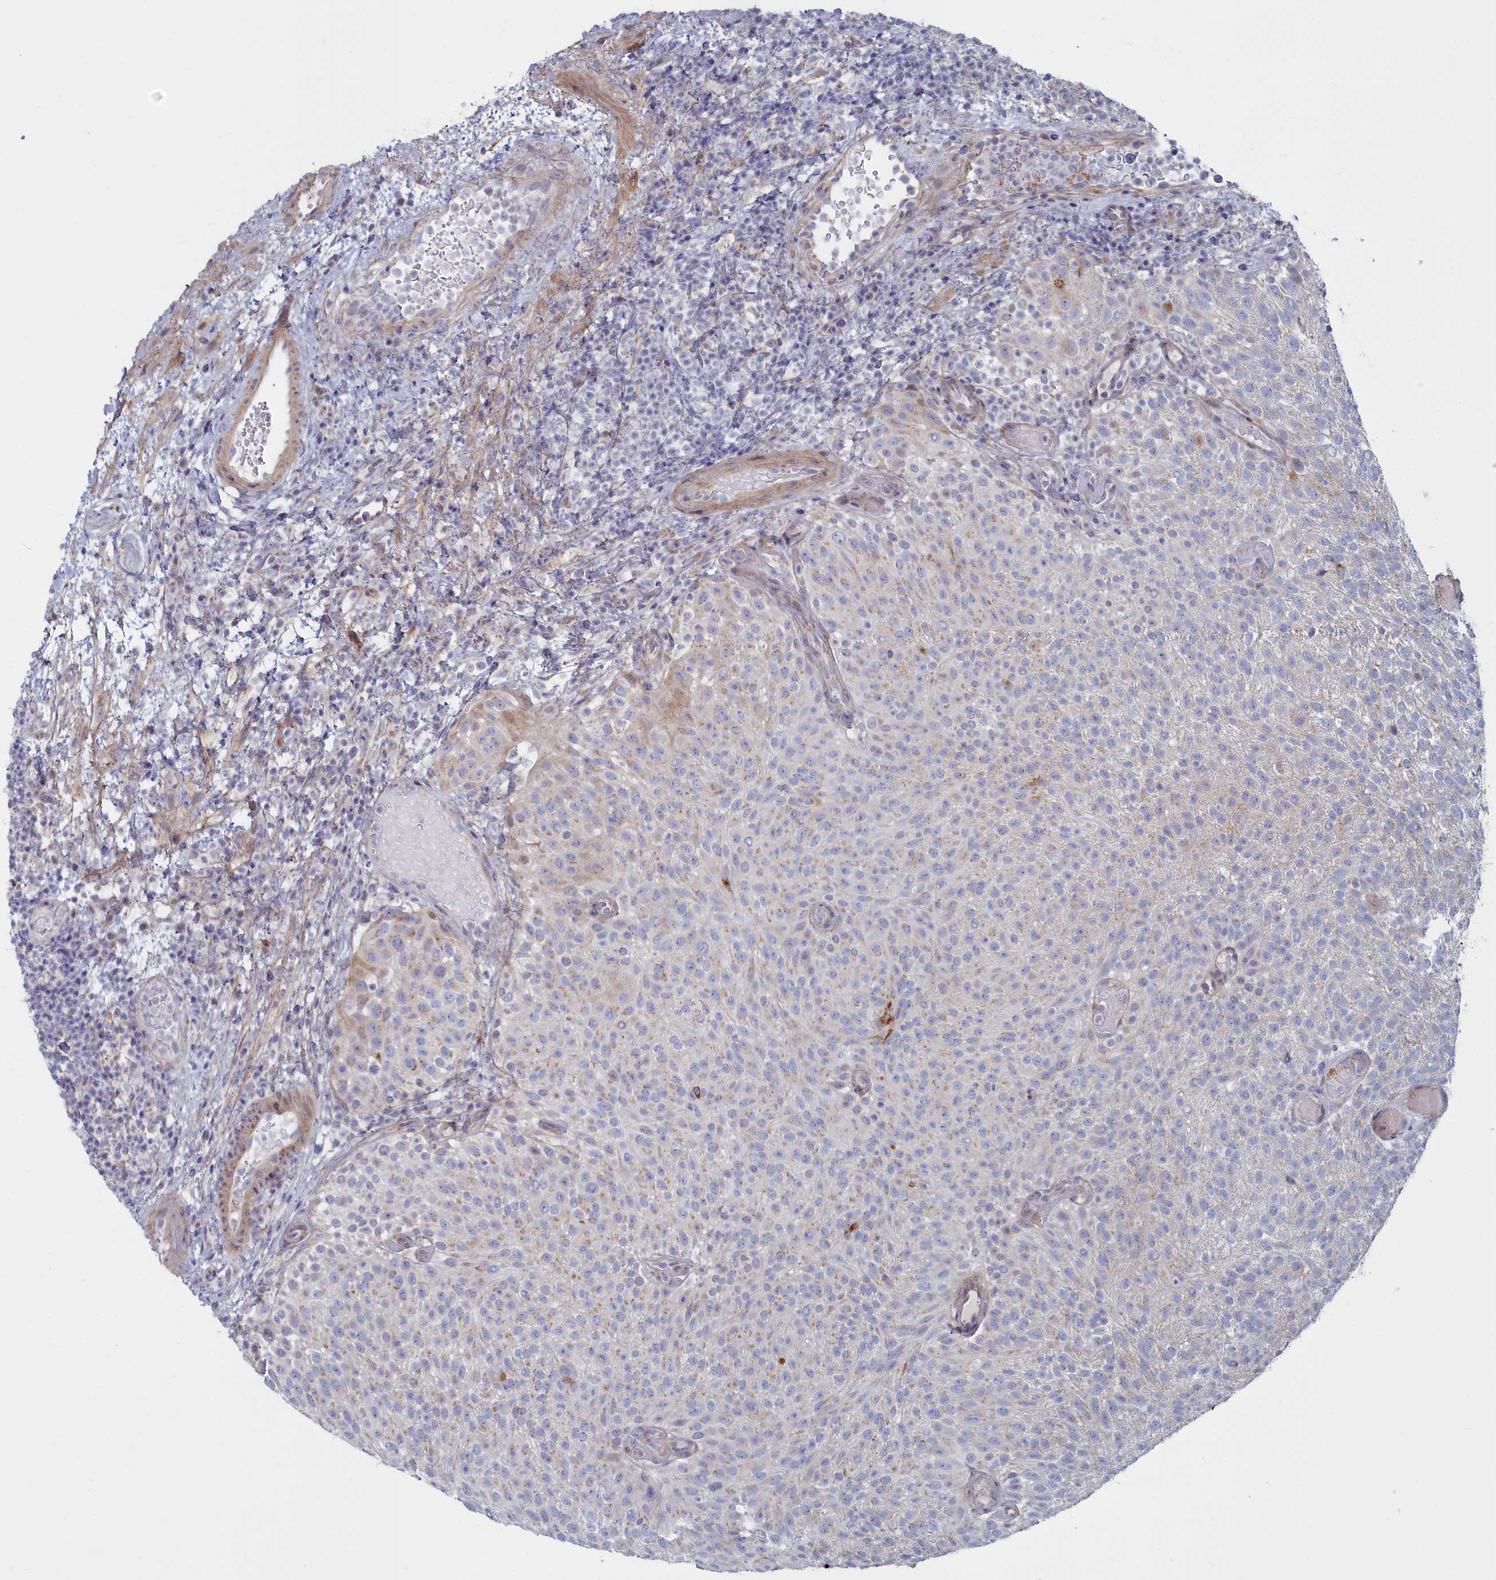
{"staining": {"intensity": "weak", "quantity": "25%-75%", "location": "cytoplasmic/membranous"}, "tissue": "urothelial cancer", "cell_type": "Tumor cells", "image_type": "cancer", "snomed": [{"axis": "morphology", "description": "Urothelial carcinoma, Low grade"}, {"axis": "topography", "description": "Urinary bladder"}], "caption": "This micrograph exhibits immunohistochemistry (IHC) staining of human urothelial cancer, with low weak cytoplasmic/membranous expression in about 25%-75% of tumor cells.", "gene": "SHISAL2A", "patient": {"sex": "male", "age": 78}}